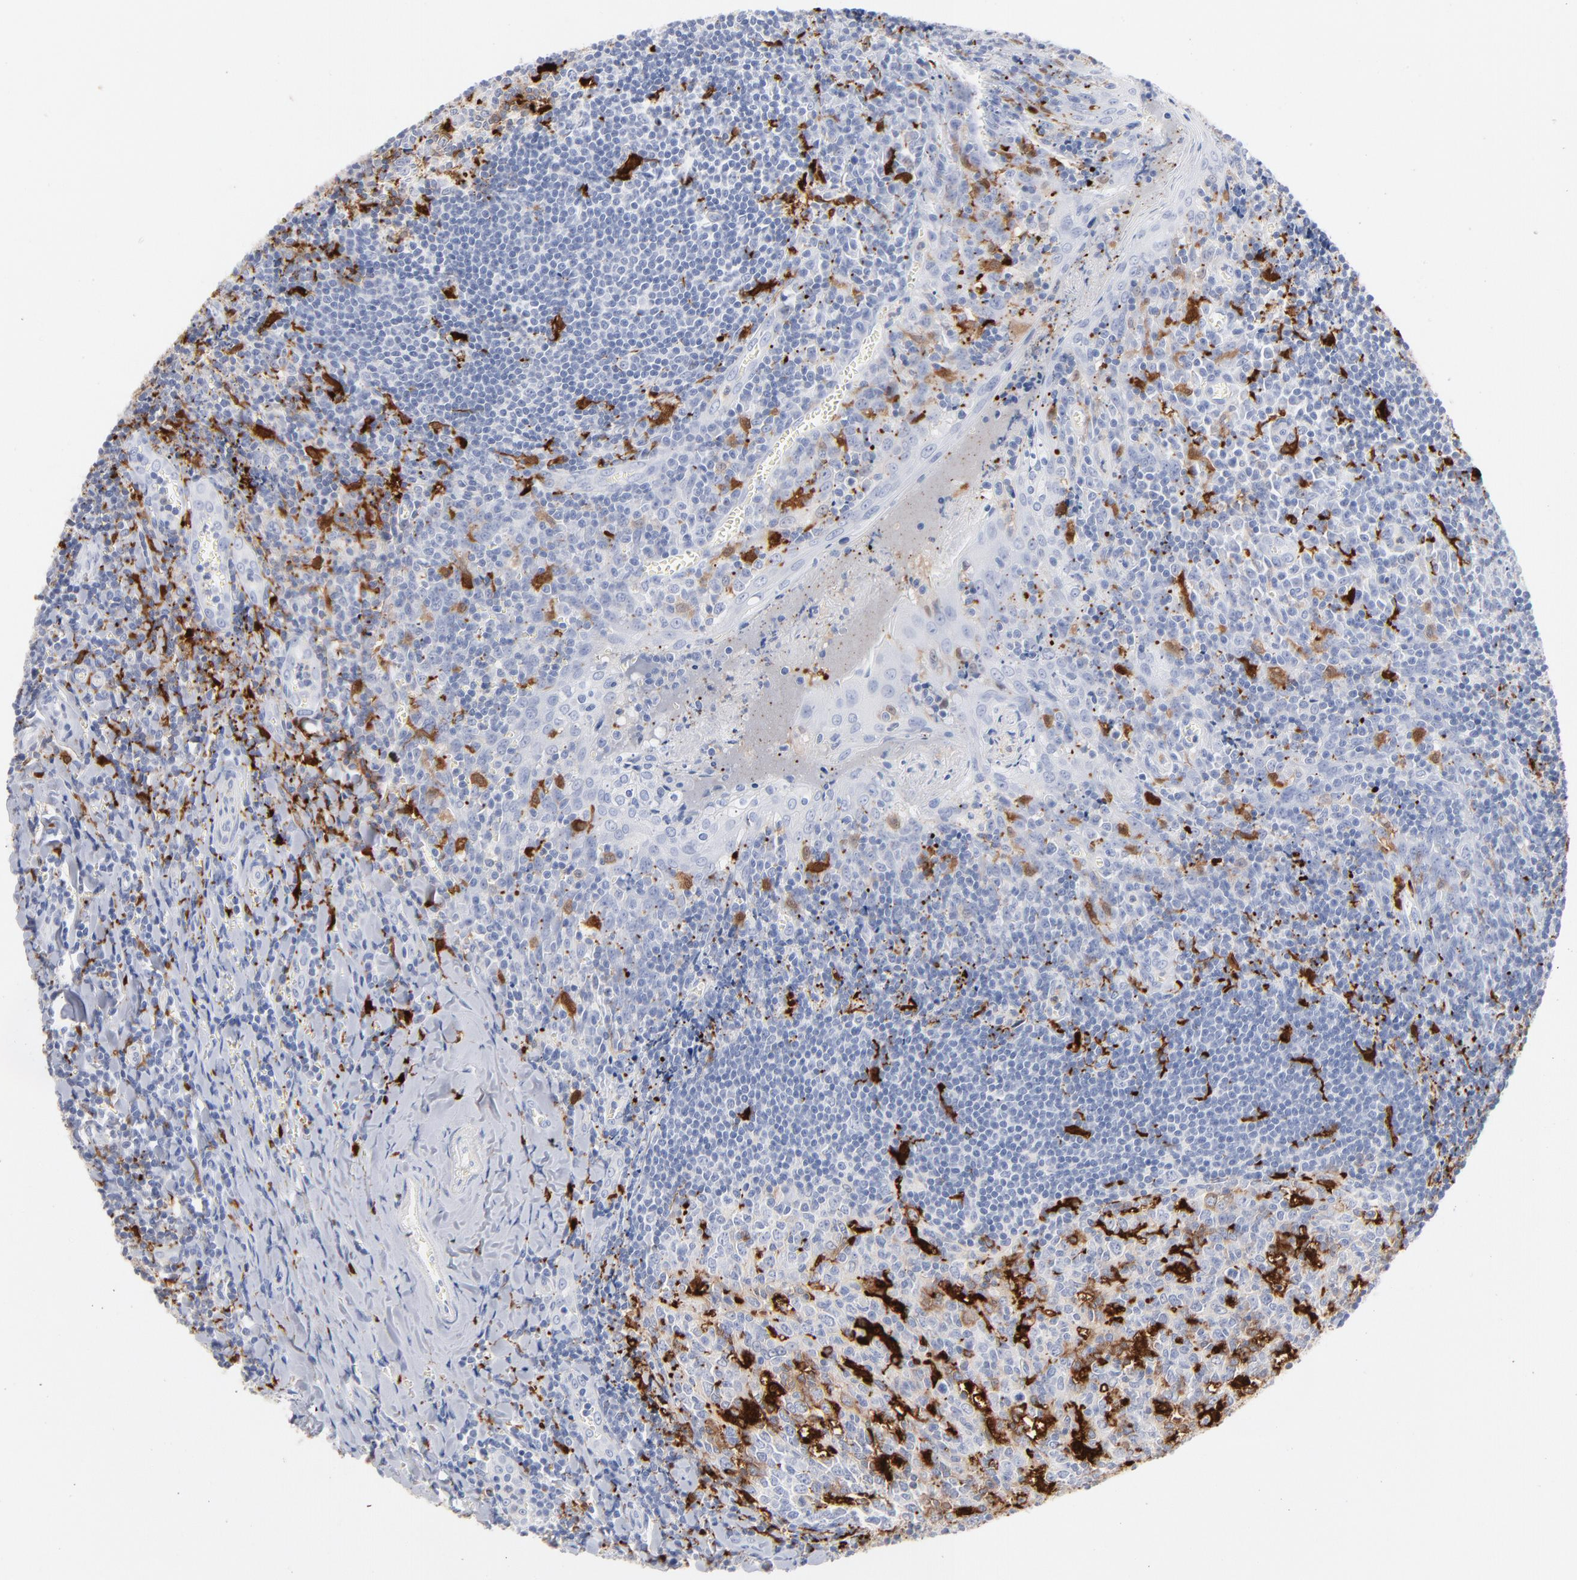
{"staining": {"intensity": "negative", "quantity": "none", "location": "none"}, "tissue": "tonsil", "cell_type": "Germinal center cells", "image_type": "normal", "snomed": [{"axis": "morphology", "description": "Normal tissue, NOS"}, {"axis": "topography", "description": "Tonsil"}], "caption": "This is an immunohistochemistry photomicrograph of normal tonsil. There is no positivity in germinal center cells.", "gene": "IFIT2", "patient": {"sex": "male", "age": 20}}